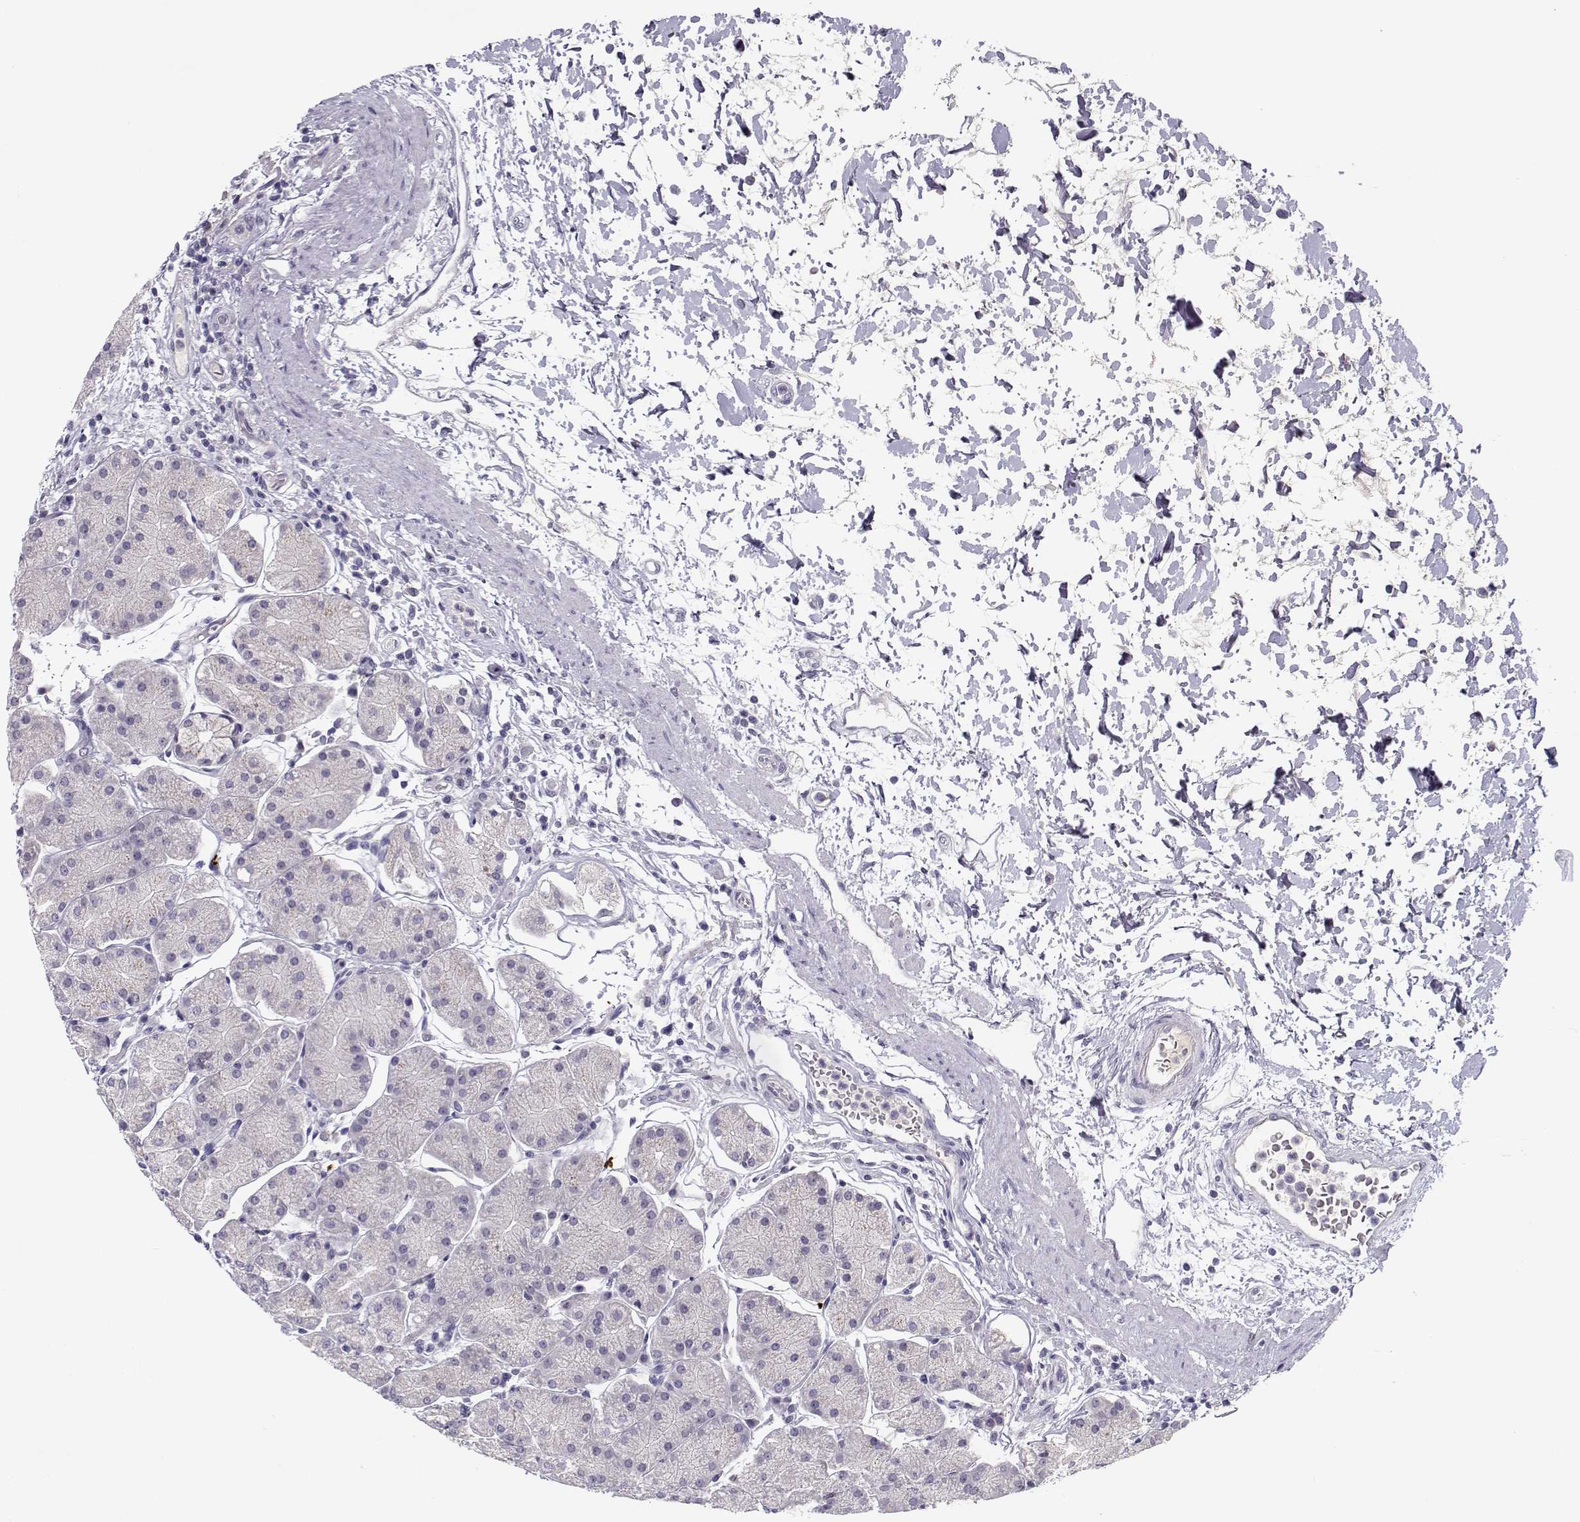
{"staining": {"intensity": "negative", "quantity": "none", "location": "none"}, "tissue": "stomach", "cell_type": "Glandular cells", "image_type": "normal", "snomed": [{"axis": "morphology", "description": "Normal tissue, NOS"}, {"axis": "topography", "description": "Stomach"}], "caption": "An immunohistochemistry (IHC) histopathology image of unremarkable stomach is shown. There is no staining in glandular cells of stomach.", "gene": "CFAP77", "patient": {"sex": "male", "age": 54}}